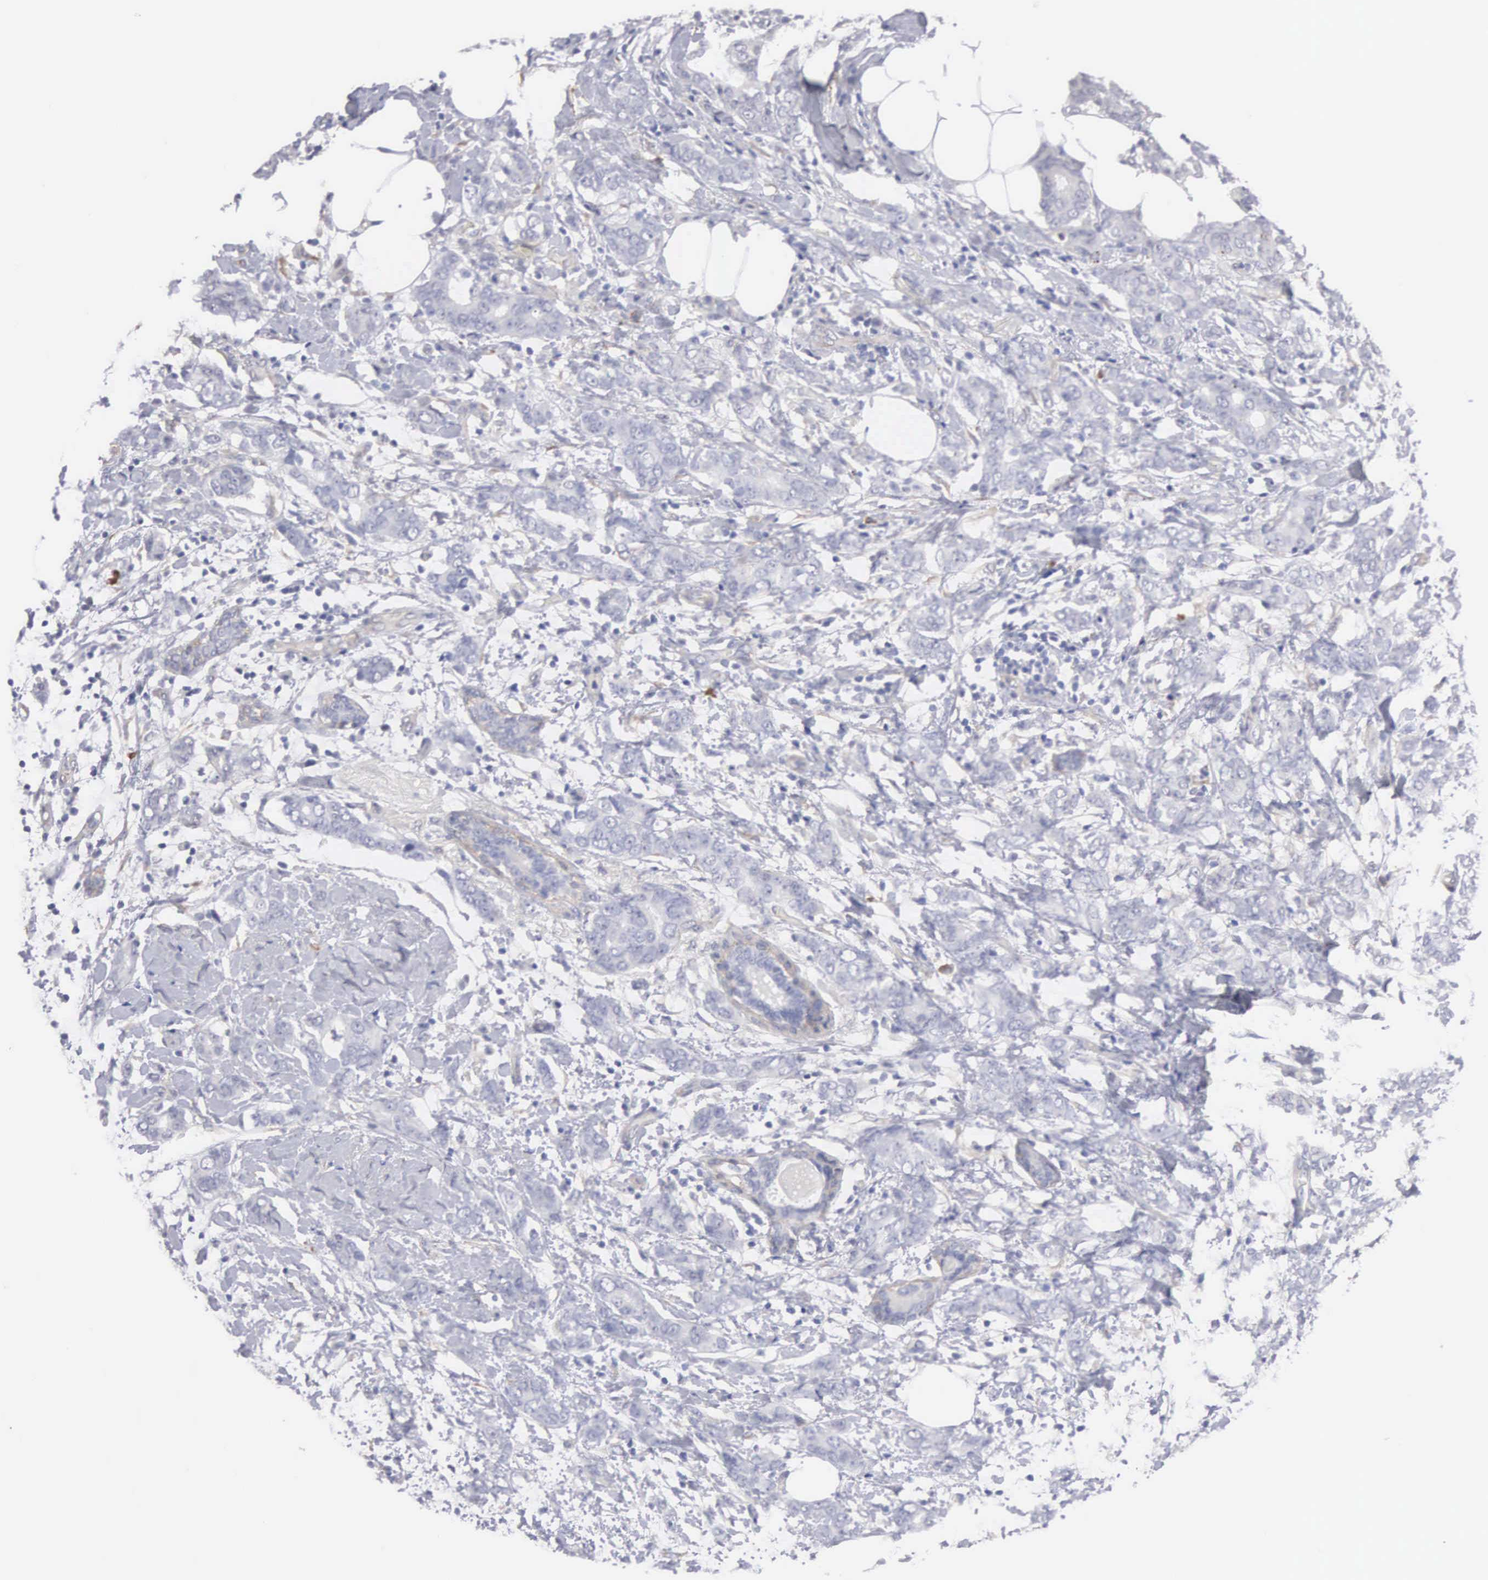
{"staining": {"intensity": "weak", "quantity": "<25%", "location": "cytoplasmic/membranous"}, "tissue": "breast cancer", "cell_type": "Tumor cells", "image_type": "cancer", "snomed": [{"axis": "morphology", "description": "Duct carcinoma"}, {"axis": "topography", "description": "Breast"}], "caption": "A histopathology image of human breast cancer (intraductal carcinoma) is negative for staining in tumor cells. The staining was performed using DAB to visualize the protein expression in brown, while the nuclei were stained in blue with hematoxylin (Magnification: 20x).", "gene": "ELFN2", "patient": {"sex": "female", "age": 53}}